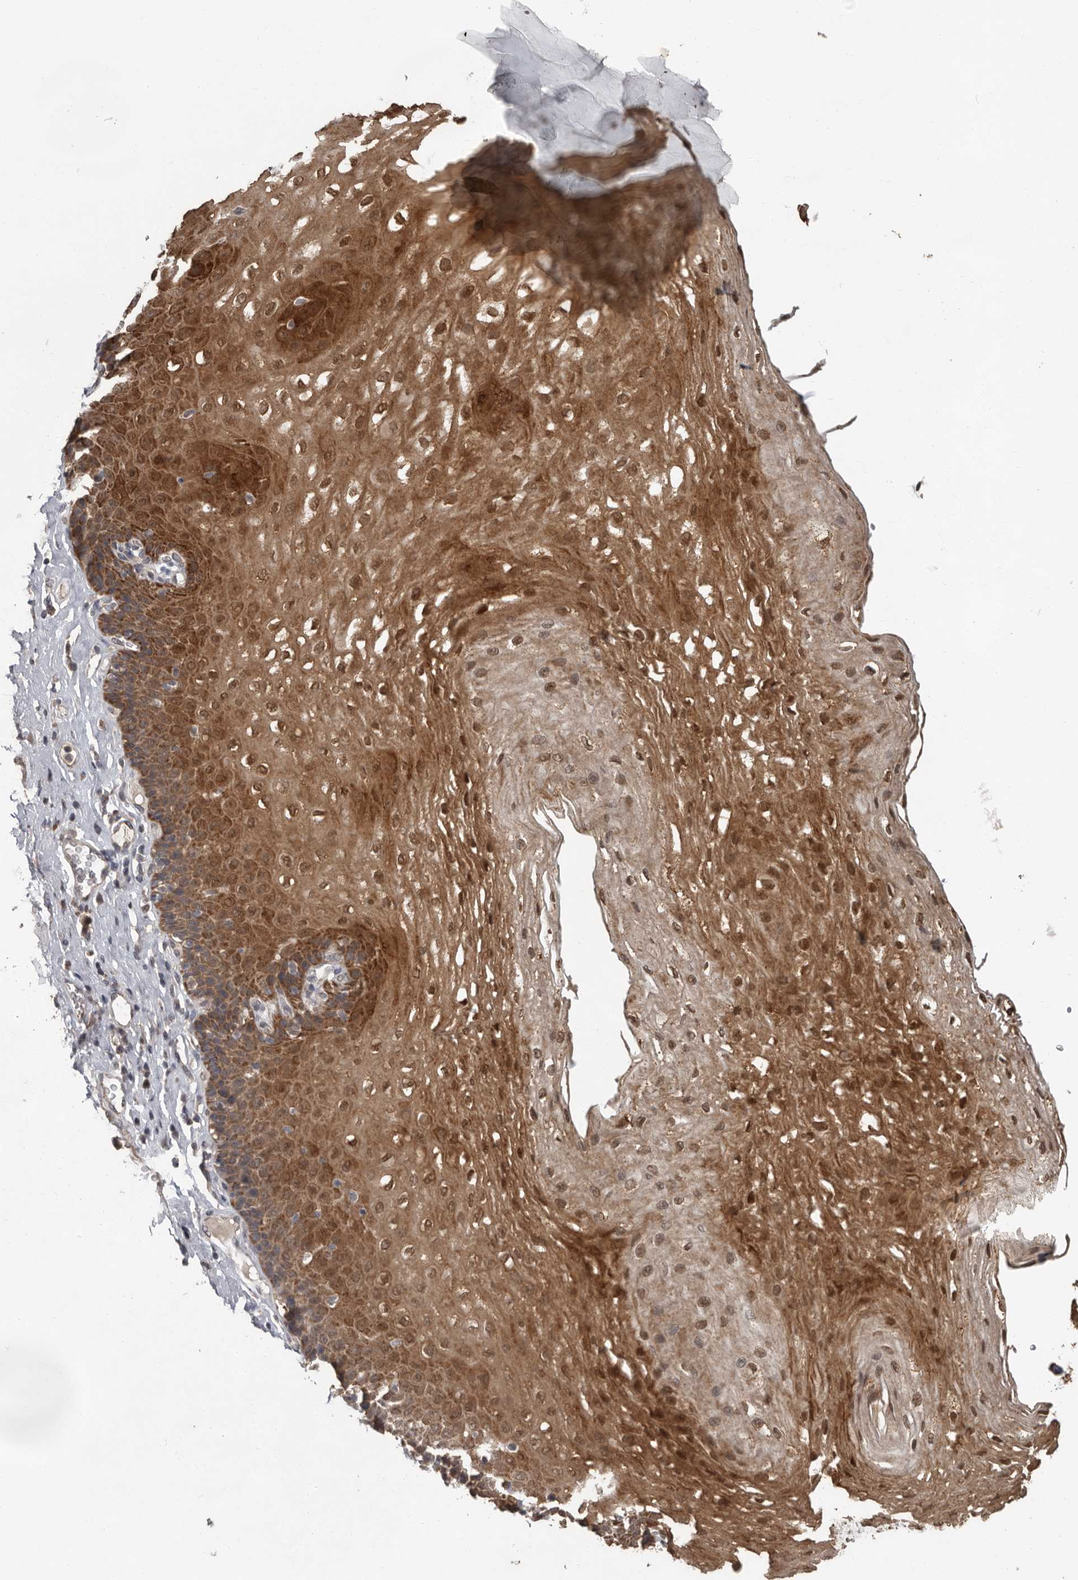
{"staining": {"intensity": "moderate", "quantity": ">75%", "location": "cytoplasmic/membranous,nuclear"}, "tissue": "esophagus", "cell_type": "Squamous epithelial cells", "image_type": "normal", "snomed": [{"axis": "morphology", "description": "Normal tissue, NOS"}, {"axis": "topography", "description": "Esophagus"}], "caption": "Squamous epithelial cells reveal medium levels of moderate cytoplasmic/membranous,nuclear expression in approximately >75% of cells in benign human esophagus.", "gene": "MTF1", "patient": {"sex": "female", "age": 66}}